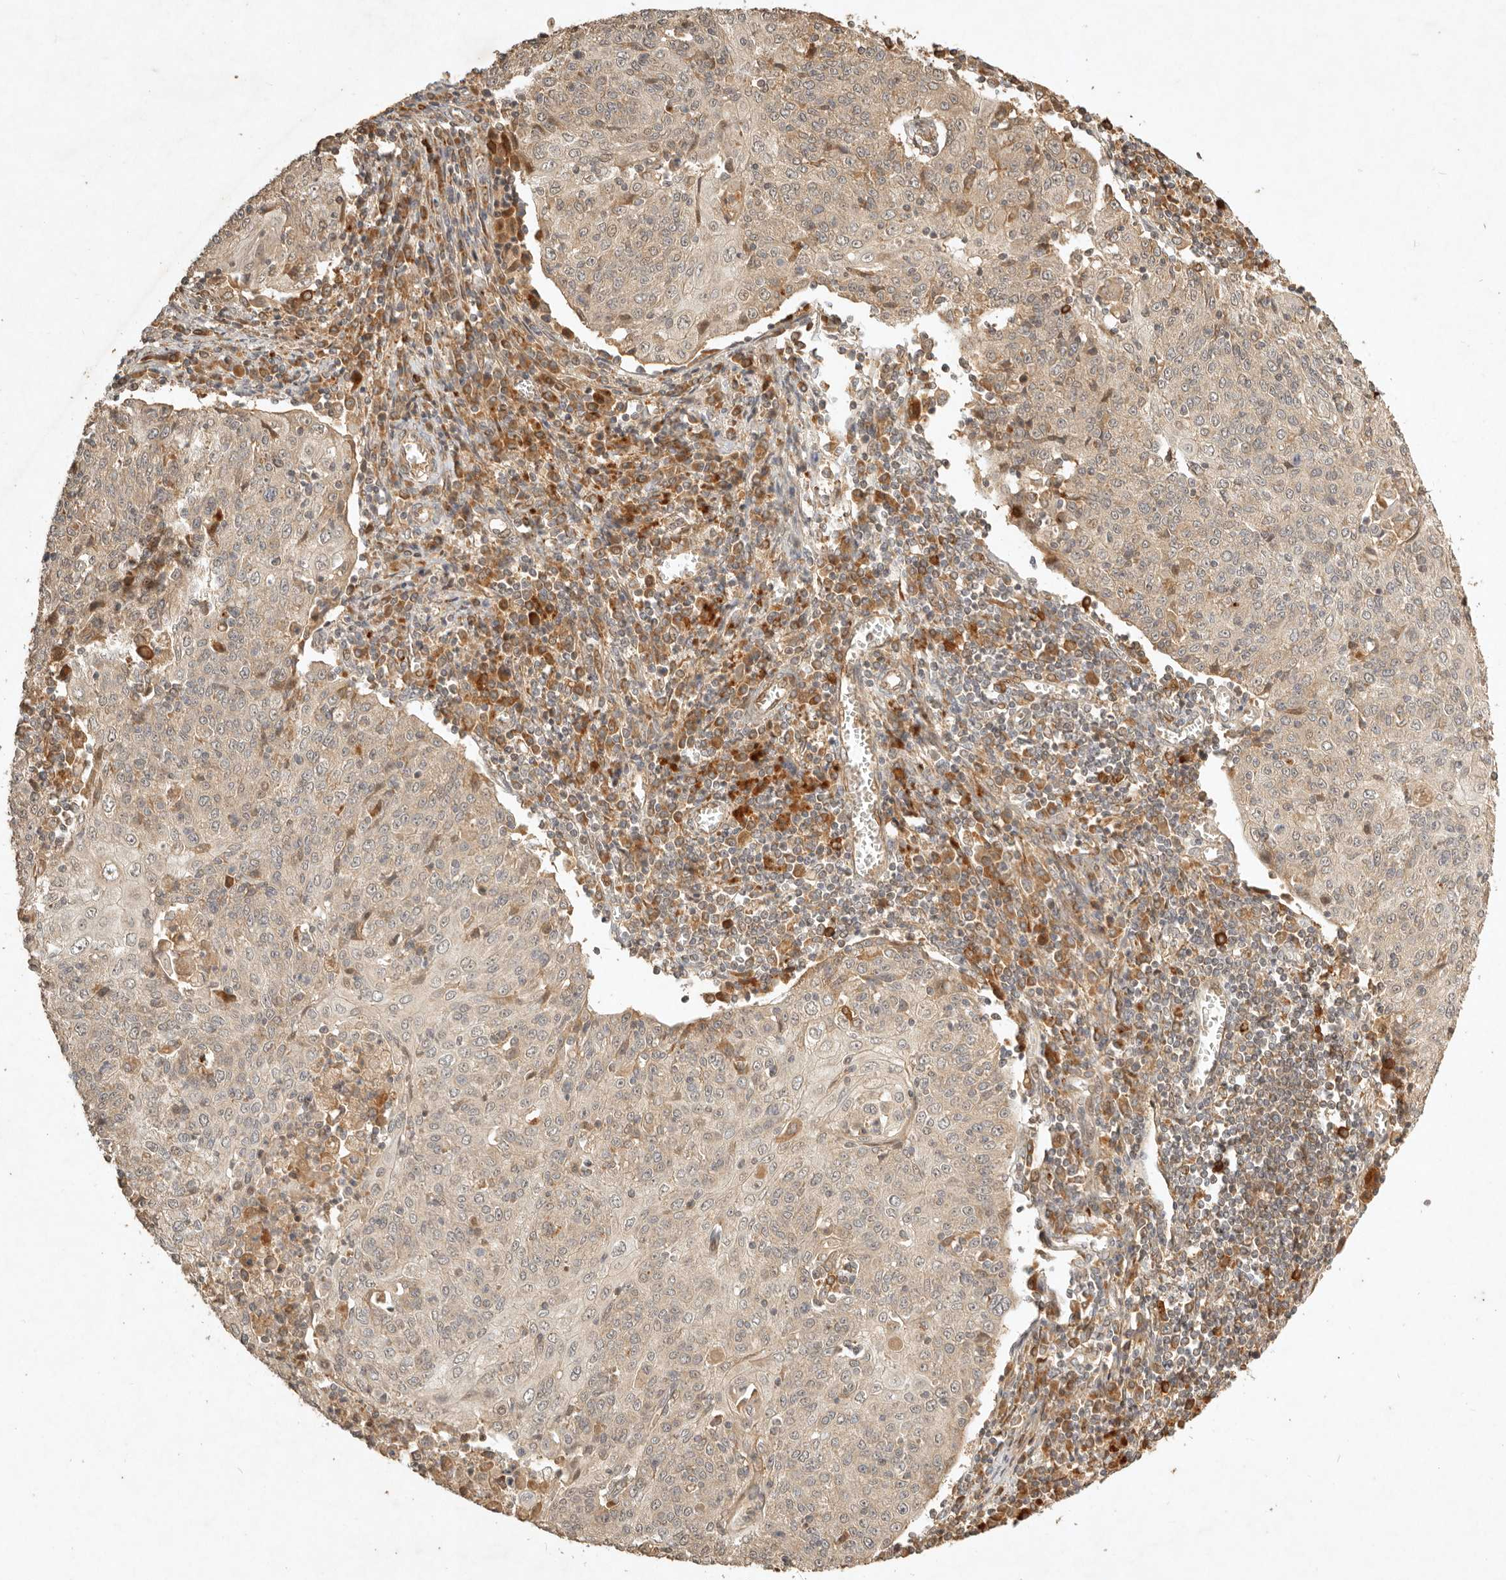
{"staining": {"intensity": "weak", "quantity": "25%-75%", "location": "cytoplasmic/membranous"}, "tissue": "cervical cancer", "cell_type": "Tumor cells", "image_type": "cancer", "snomed": [{"axis": "morphology", "description": "Squamous cell carcinoma, NOS"}, {"axis": "topography", "description": "Cervix"}], "caption": "Cervical squamous cell carcinoma stained for a protein shows weak cytoplasmic/membranous positivity in tumor cells. The protein is stained brown, and the nuclei are stained in blue (DAB (3,3'-diaminobenzidine) IHC with brightfield microscopy, high magnification).", "gene": "CLEC4C", "patient": {"sex": "female", "age": 48}}